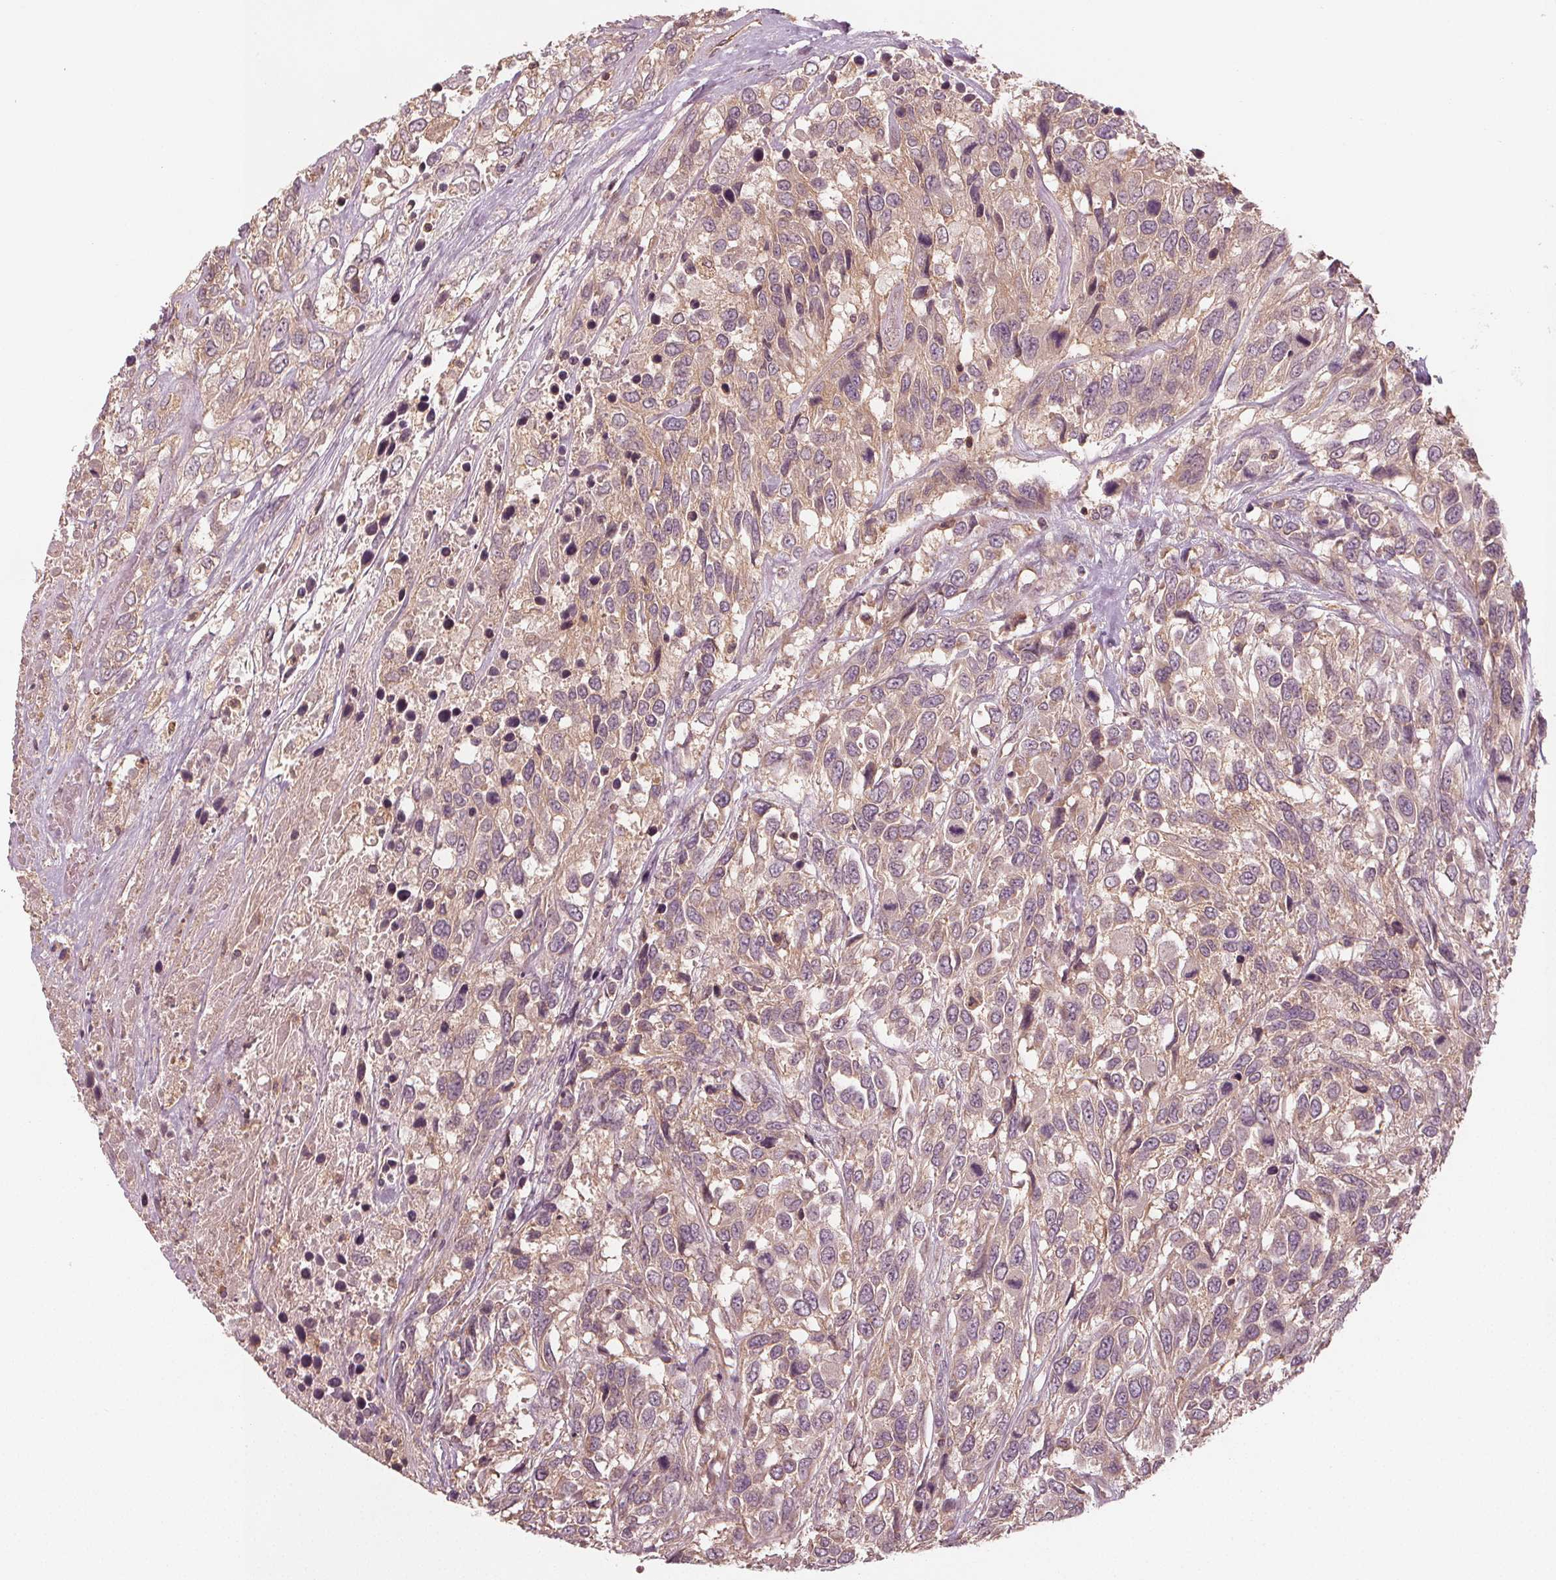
{"staining": {"intensity": "moderate", "quantity": ">75%", "location": "cytoplasmic/membranous"}, "tissue": "urothelial cancer", "cell_type": "Tumor cells", "image_type": "cancer", "snomed": [{"axis": "morphology", "description": "Urothelial carcinoma, High grade"}, {"axis": "topography", "description": "Urinary bladder"}], "caption": "Immunohistochemical staining of urothelial cancer displays moderate cytoplasmic/membranous protein staining in approximately >75% of tumor cells.", "gene": "GNB2", "patient": {"sex": "female", "age": 70}}